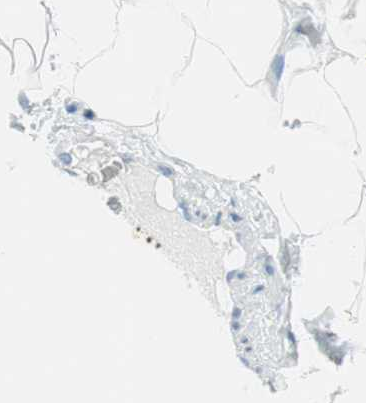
{"staining": {"intensity": "negative", "quantity": "none", "location": "none"}, "tissue": "adipose tissue", "cell_type": "Adipocytes", "image_type": "normal", "snomed": [{"axis": "morphology", "description": "Normal tissue, NOS"}, {"axis": "topography", "description": "Peripheral nerve tissue"}], "caption": "The photomicrograph demonstrates no staining of adipocytes in unremarkable adipose tissue. (DAB IHC, high magnification).", "gene": "MYH1", "patient": {"sex": "male", "age": 70}}